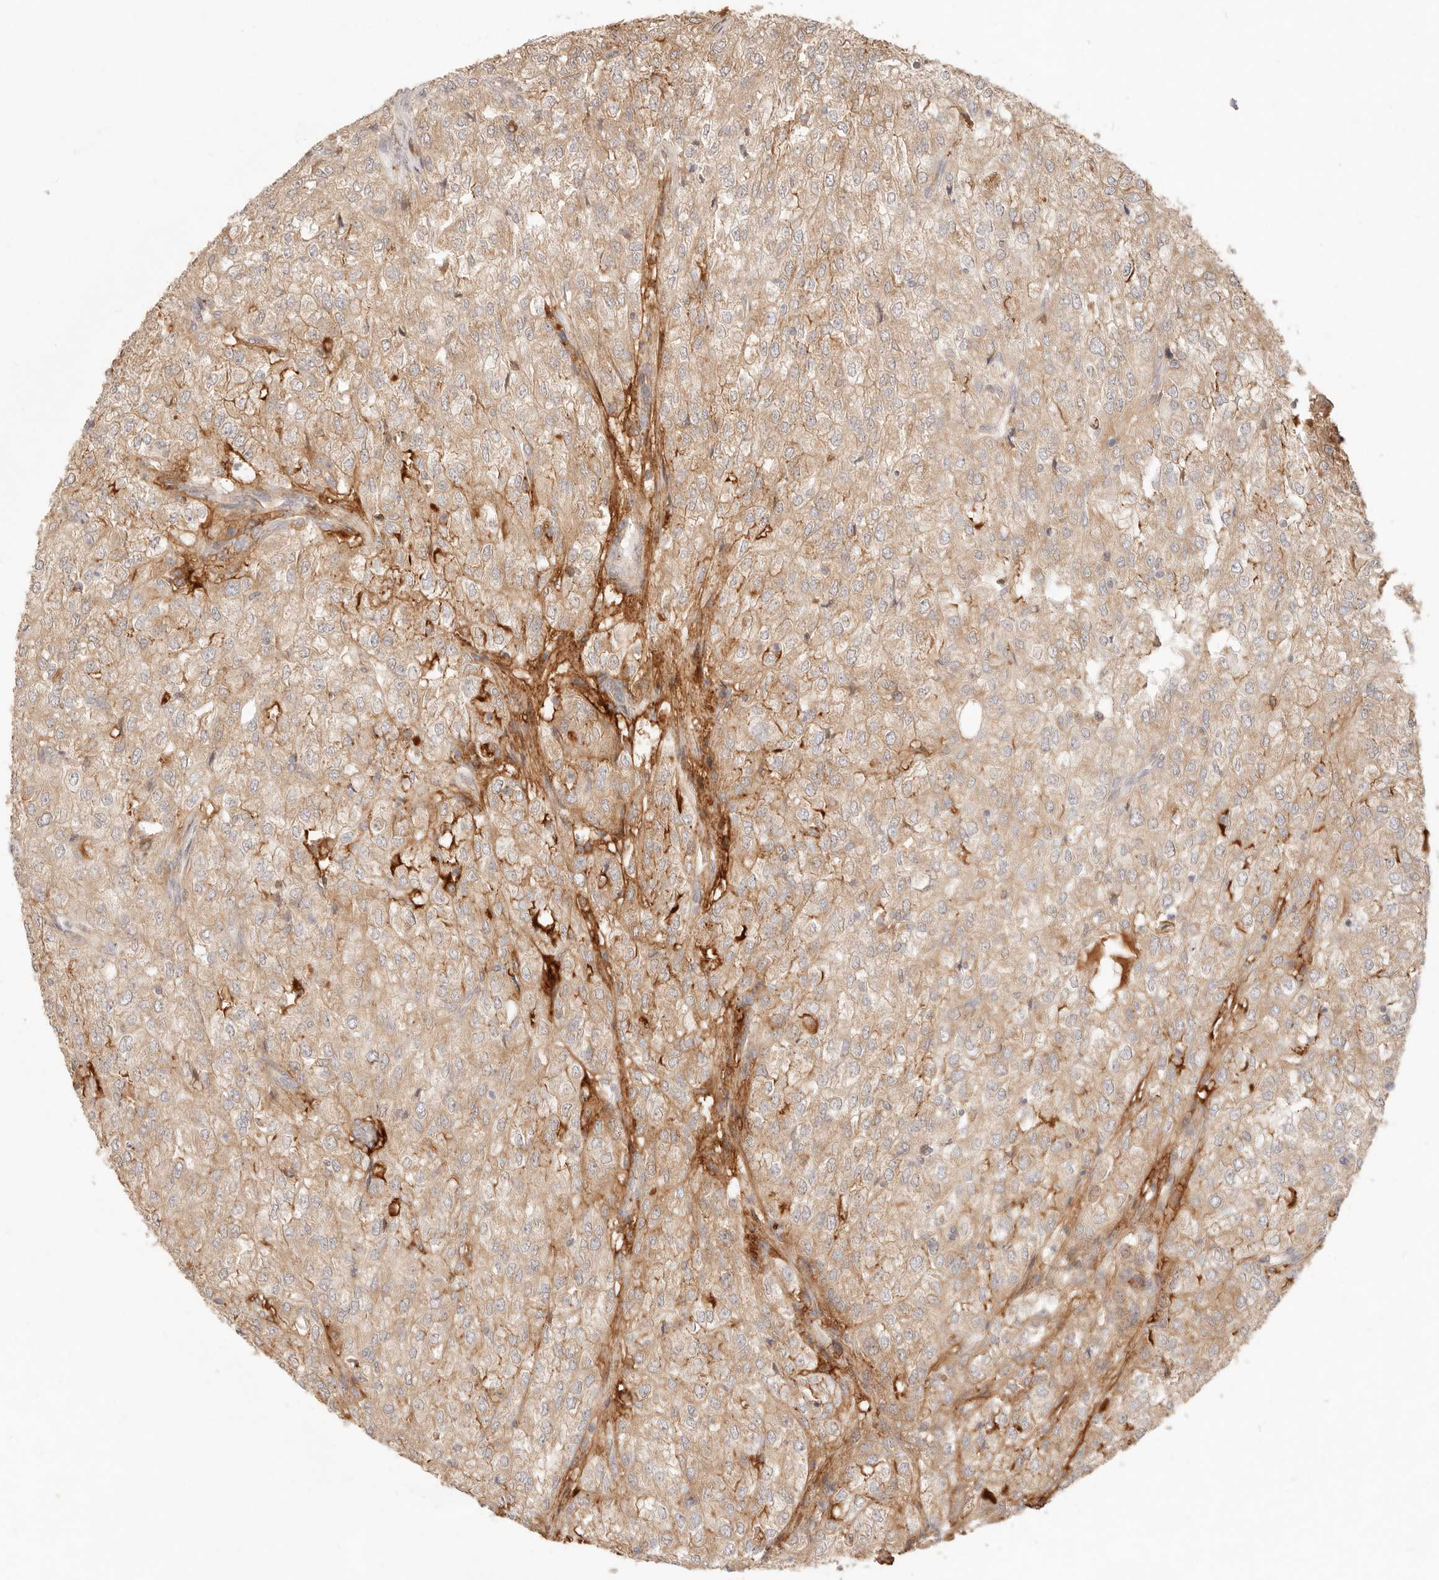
{"staining": {"intensity": "moderate", "quantity": ">75%", "location": "cytoplasmic/membranous"}, "tissue": "renal cancer", "cell_type": "Tumor cells", "image_type": "cancer", "snomed": [{"axis": "morphology", "description": "Adenocarcinoma, NOS"}, {"axis": "topography", "description": "Kidney"}], "caption": "This photomicrograph displays immunohistochemistry staining of human renal cancer, with medium moderate cytoplasmic/membranous staining in approximately >75% of tumor cells.", "gene": "UBXN10", "patient": {"sex": "female", "age": 54}}